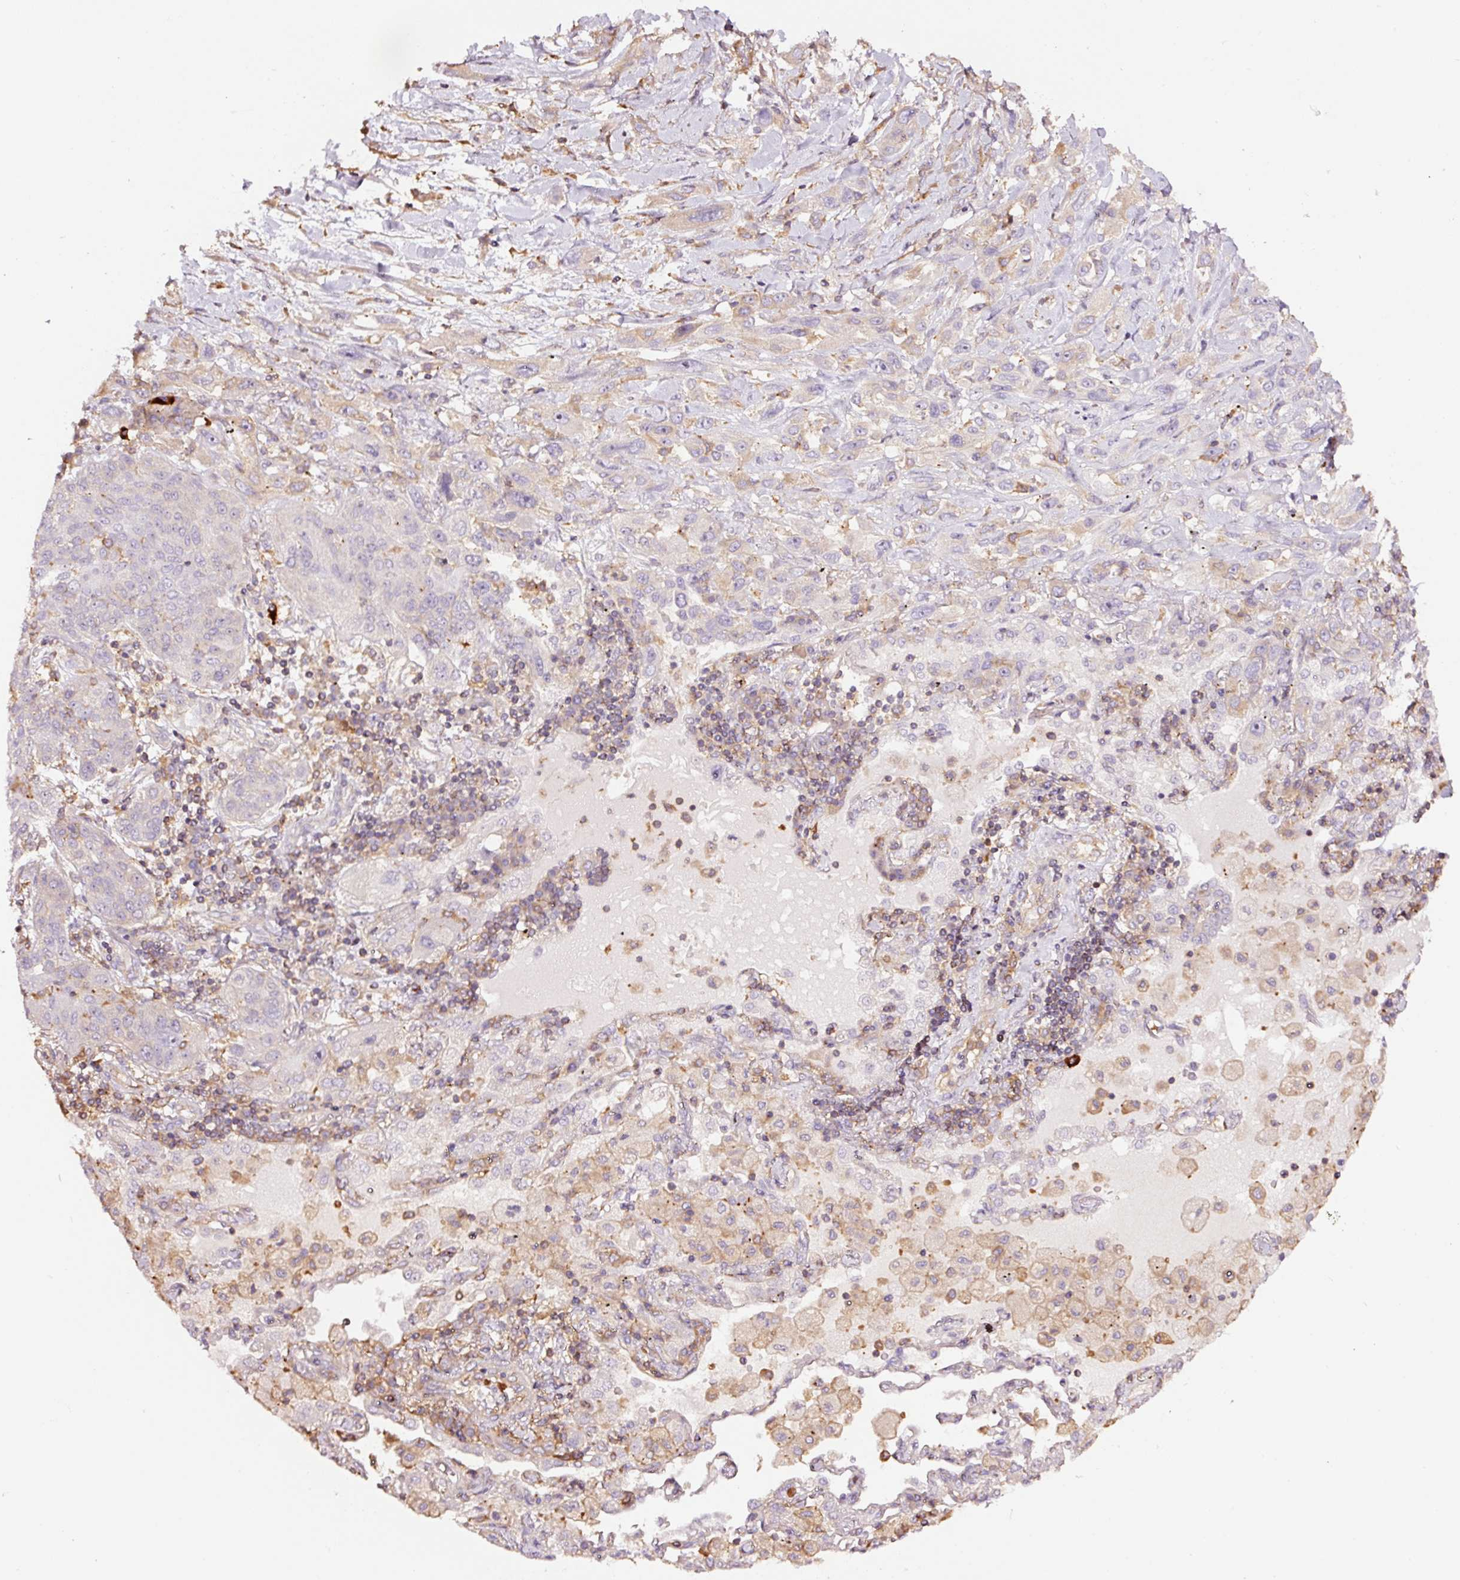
{"staining": {"intensity": "negative", "quantity": "none", "location": "none"}, "tissue": "lung cancer", "cell_type": "Tumor cells", "image_type": "cancer", "snomed": [{"axis": "morphology", "description": "Squamous cell carcinoma, NOS"}, {"axis": "topography", "description": "Lung"}], "caption": "Squamous cell carcinoma (lung) was stained to show a protein in brown. There is no significant positivity in tumor cells. (DAB immunohistochemistry visualized using brightfield microscopy, high magnification).", "gene": "METAP1", "patient": {"sex": "female", "age": 70}}